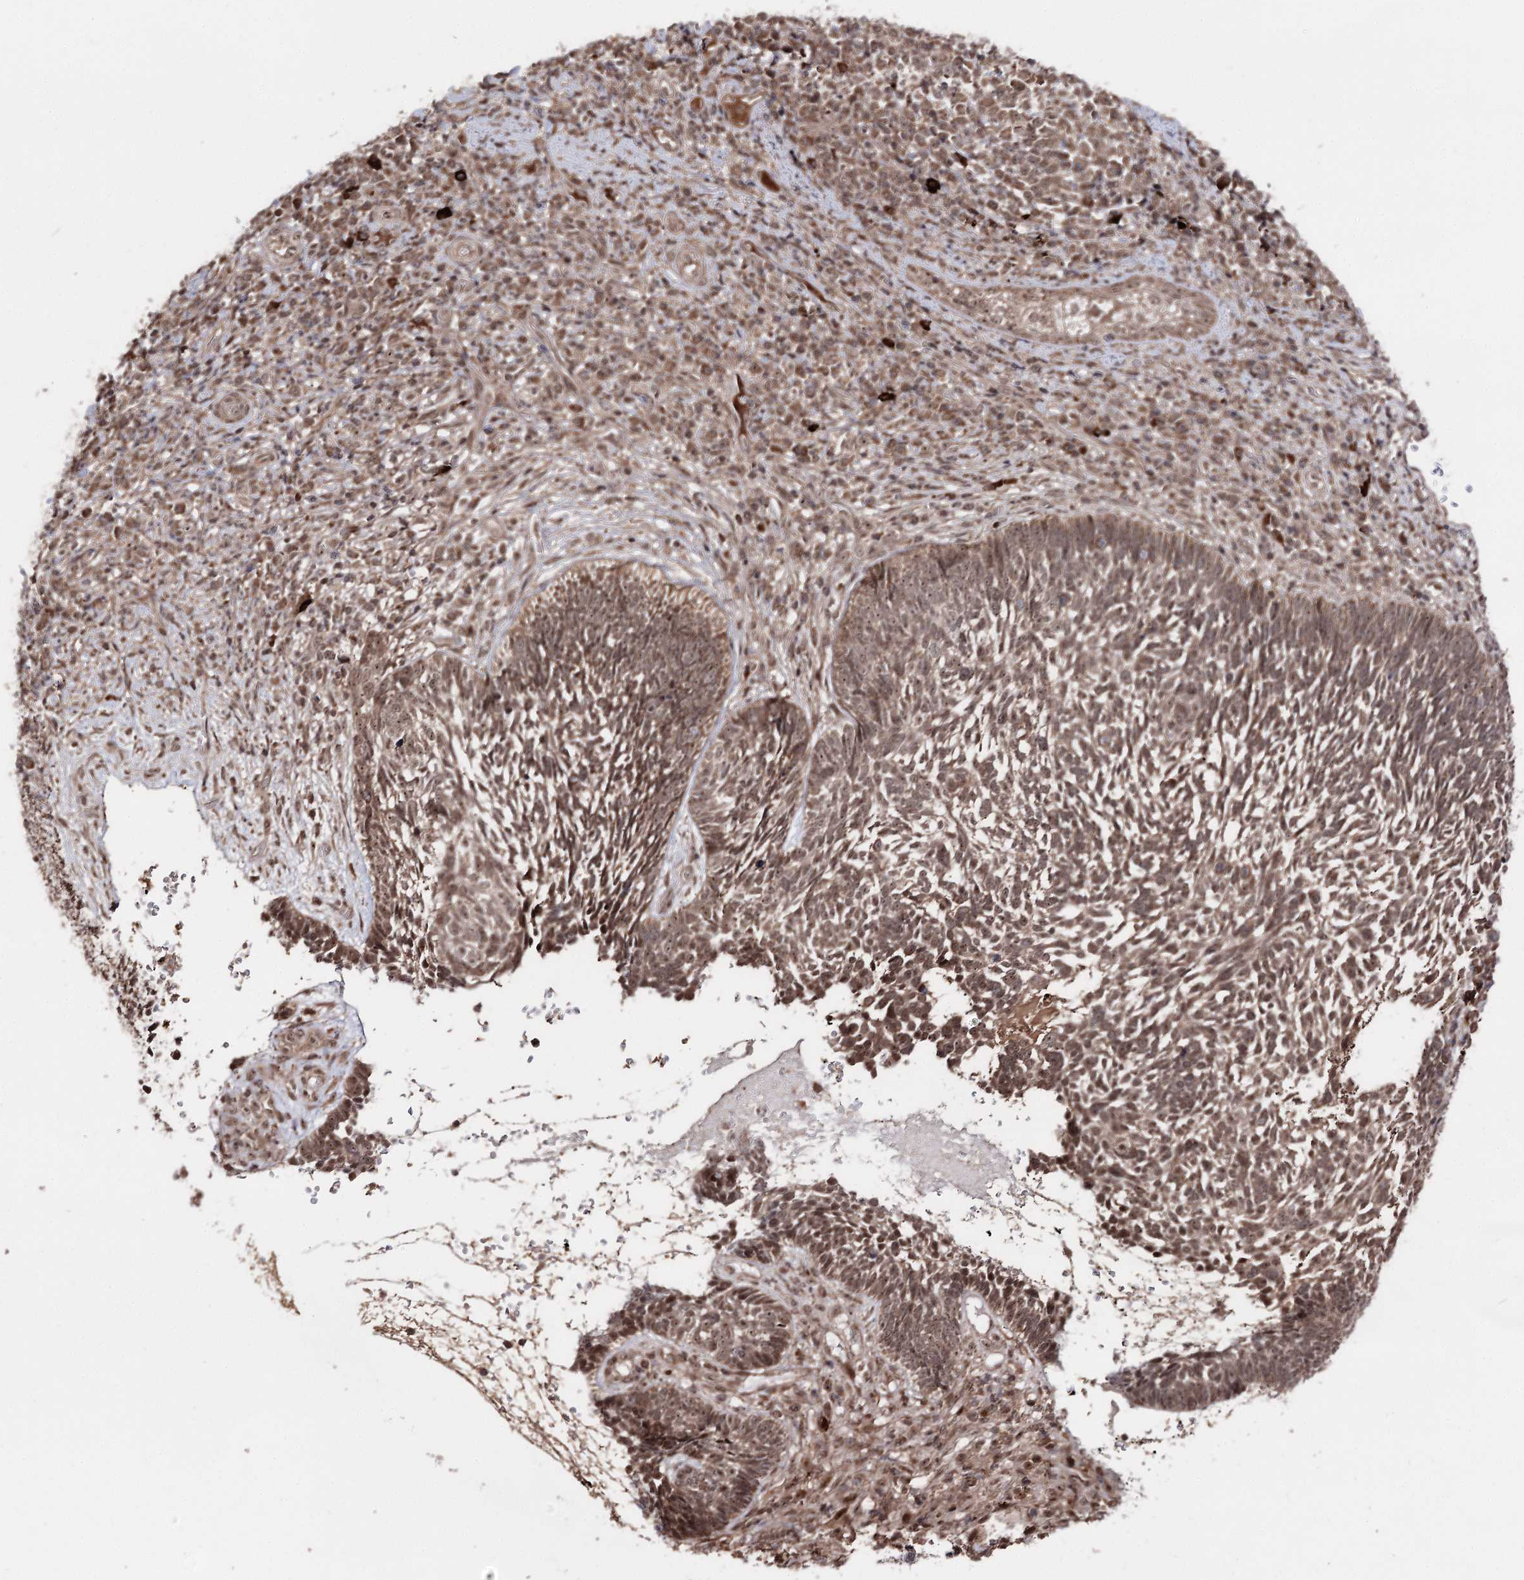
{"staining": {"intensity": "moderate", "quantity": ">75%", "location": "cytoplasmic/membranous,nuclear"}, "tissue": "skin cancer", "cell_type": "Tumor cells", "image_type": "cancer", "snomed": [{"axis": "morphology", "description": "Basal cell carcinoma"}, {"axis": "topography", "description": "Skin"}], "caption": "Skin basal cell carcinoma stained with DAB (3,3'-diaminobenzidine) immunohistochemistry shows medium levels of moderate cytoplasmic/membranous and nuclear staining in approximately >75% of tumor cells.", "gene": "FAM53B", "patient": {"sex": "male", "age": 88}}